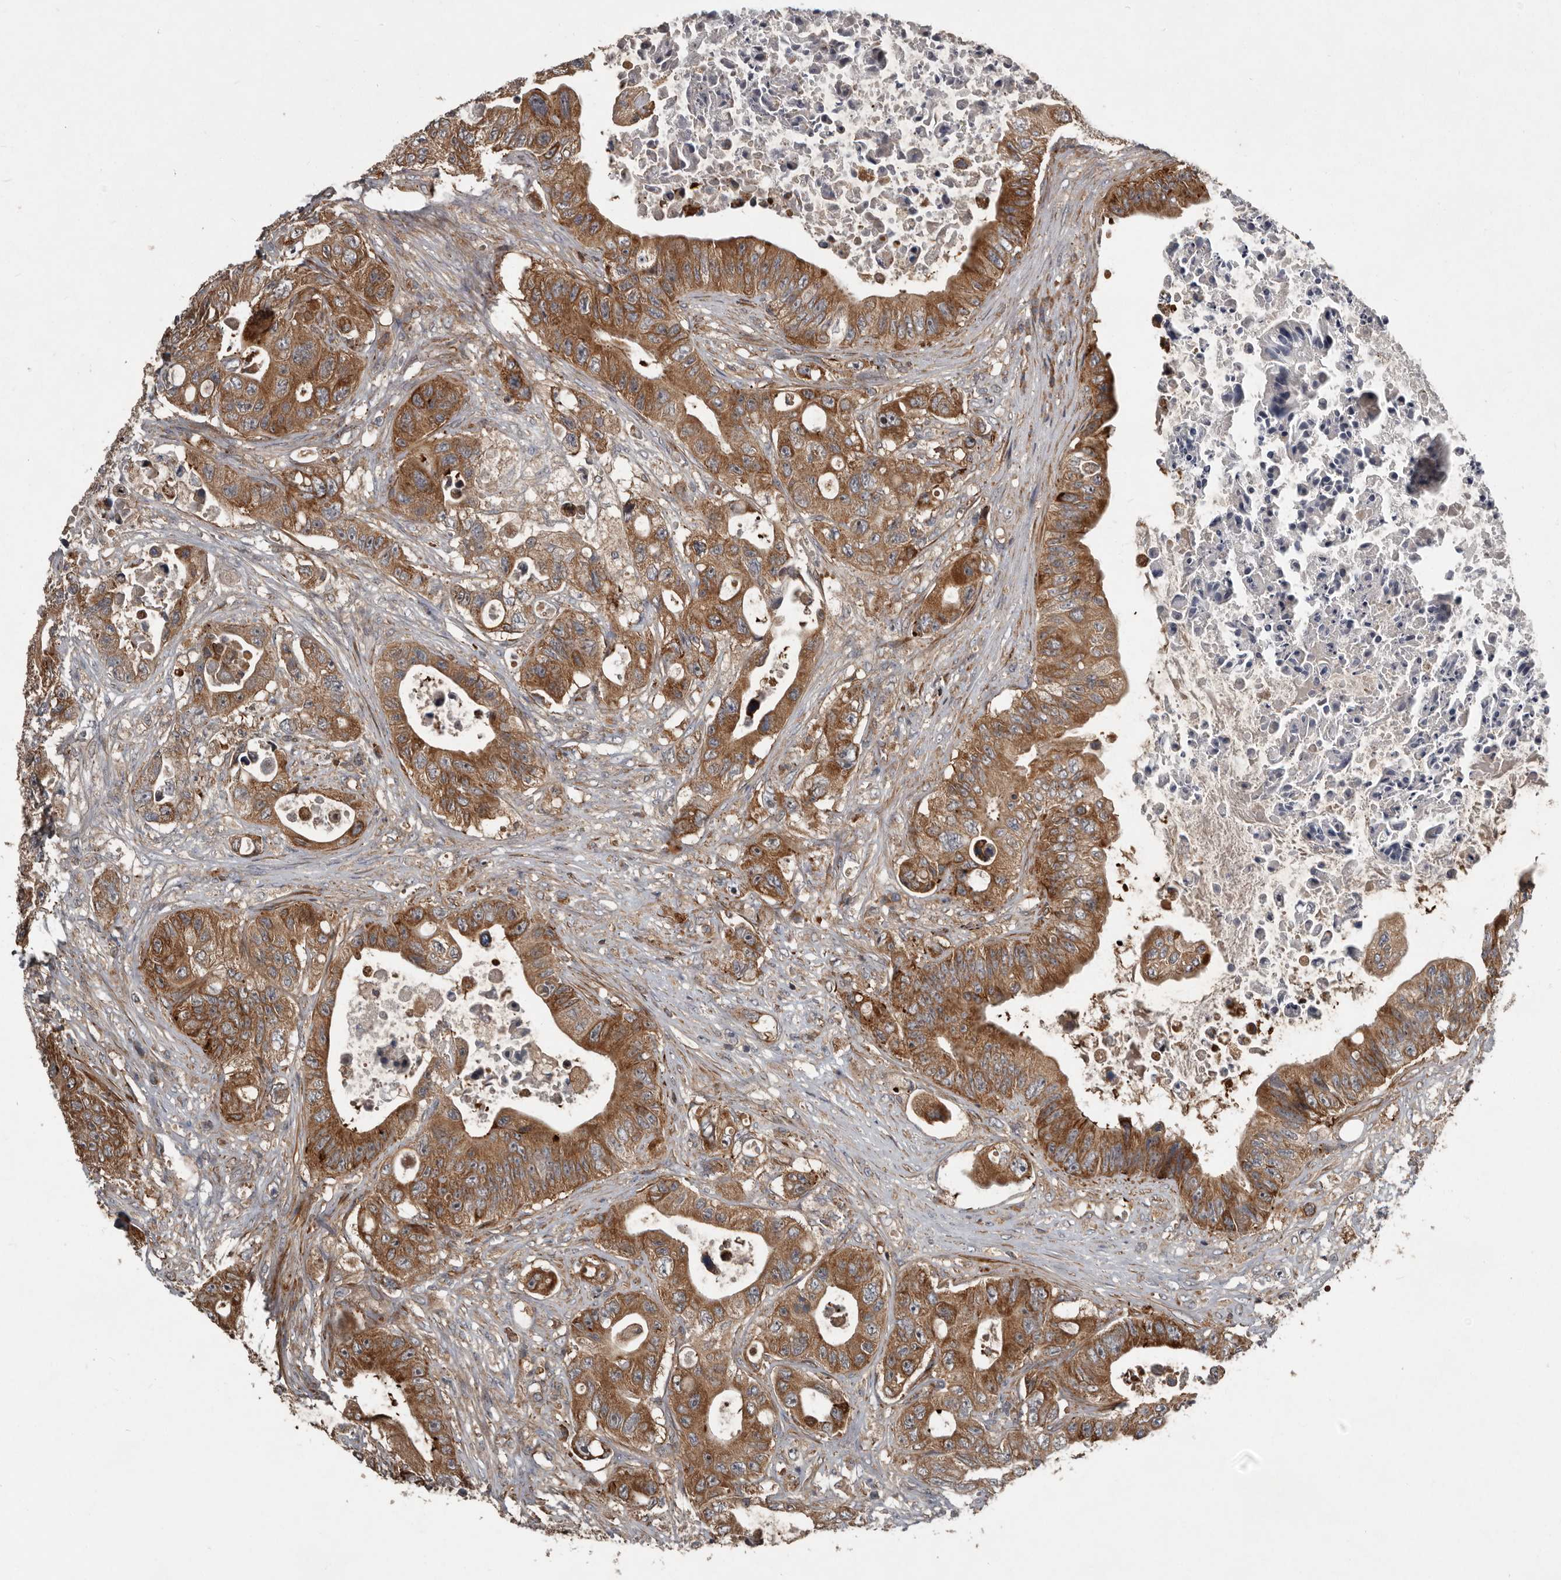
{"staining": {"intensity": "moderate", "quantity": ">75%", "location": "cytoplasmic/membranous"}, "tissue": "colorectal cancer", "cell_type": "Tumor cells", "image_type": "cancer", "snomed": [{"axis": "morphology", "description": "Adenocarcinoma, NOS"}, {"axis": "topography", "description": "Colon"}], "caption": "IHC histopathology image of colorectal adenocarcinoma stained for a protein (brown), which demonstrates medium levels of moderate cytoplasmic/membranous staining in about >75% of tumor cells.", "gene": "FBXO31", "patient": {"sex": "female", "age": 46}}